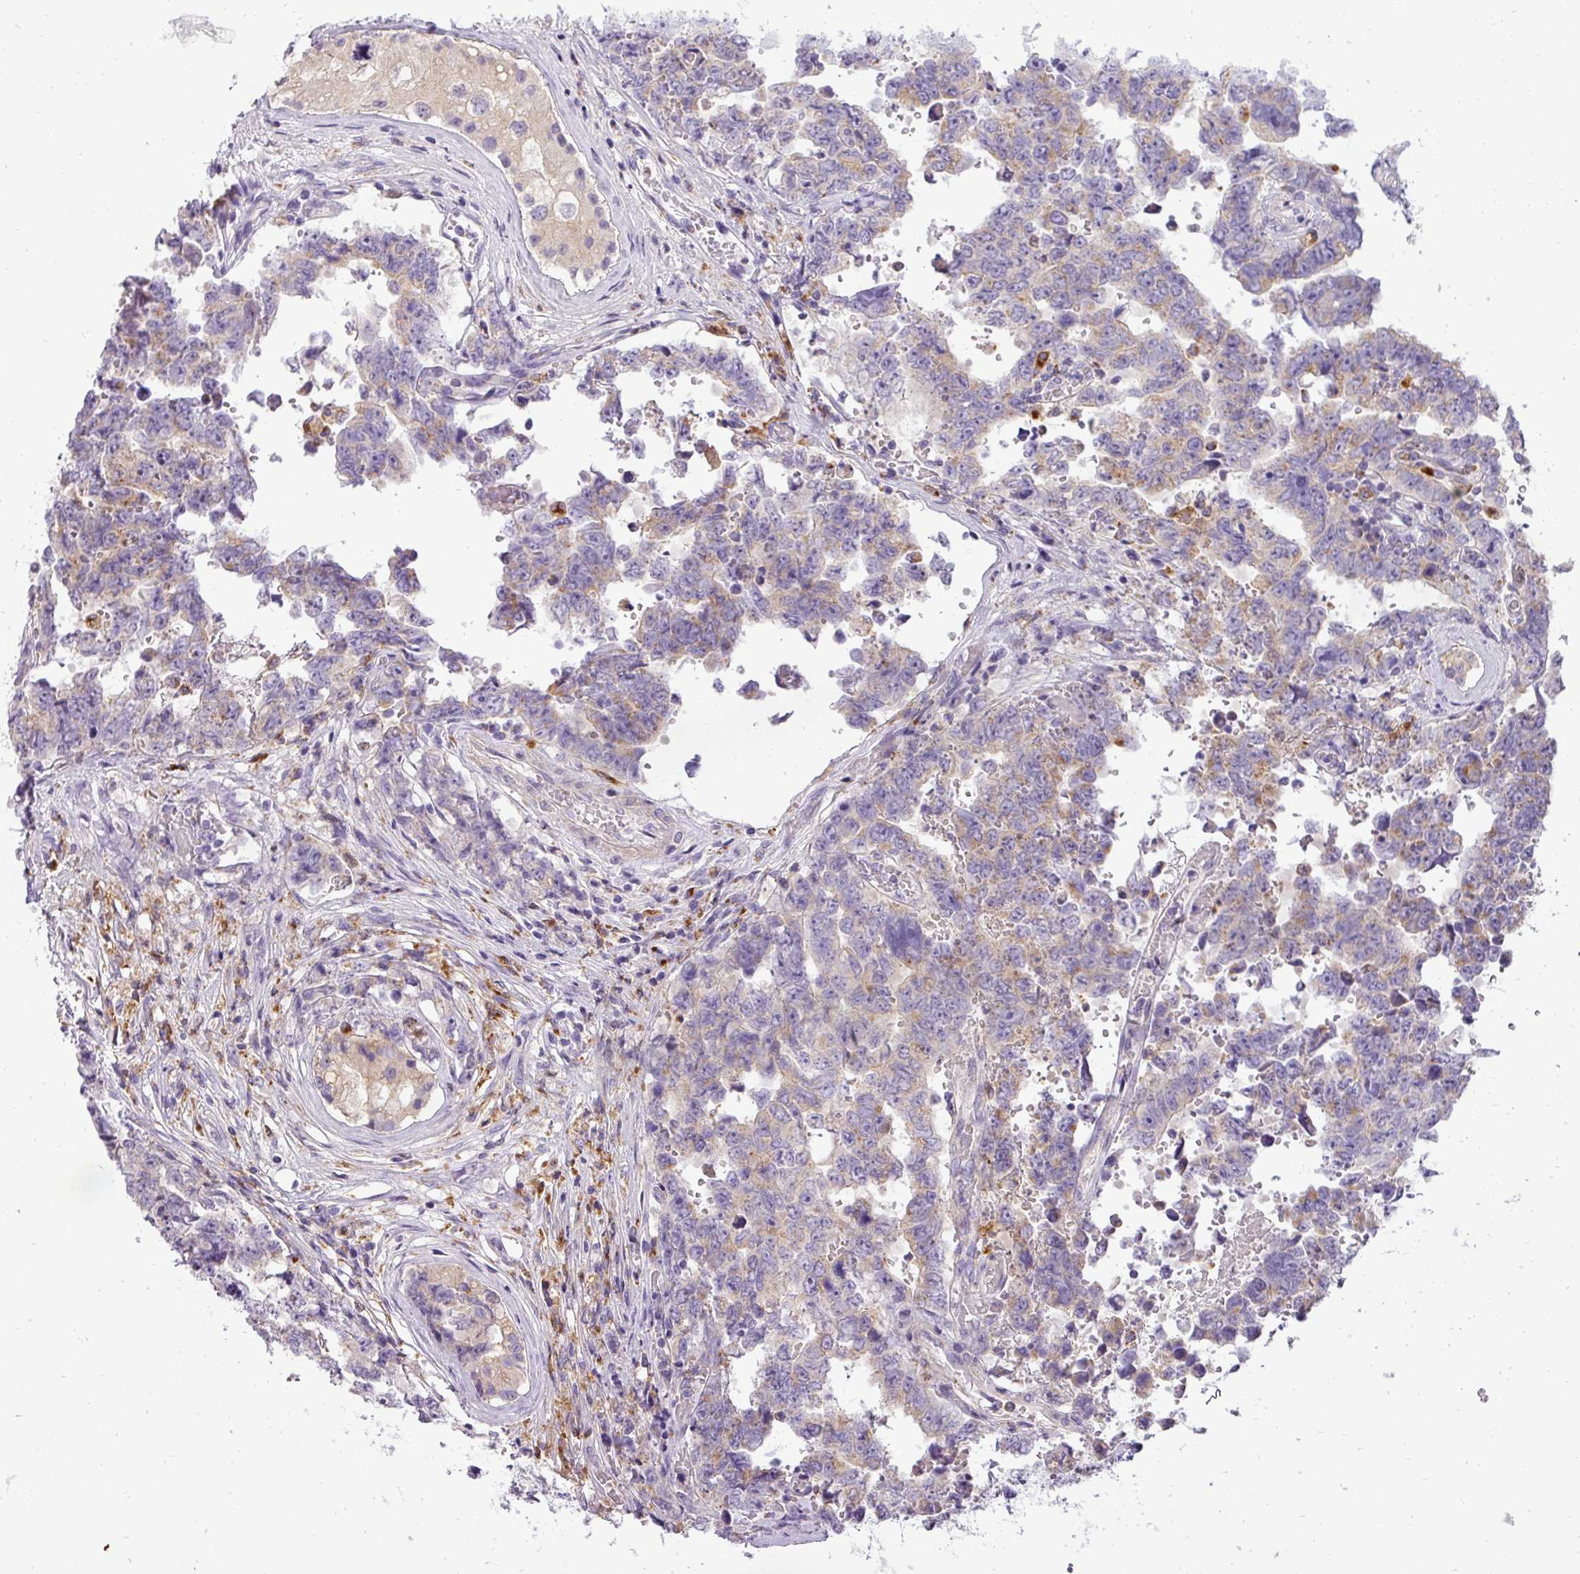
{"staining": {"intensity": "moderate", "quantity": "25%-75%", "location": "cytoplasmic/membranous"}, "tissue": "testis cancer", "cell_type": "Tumor cells", "image_type": "cancer", "snomed": [{"axis": "morphology", "description": "Normal tissue, NOS"}, {"axis": "morphology", "description": "Carcinoma, Embryonal, NOS"}, {"axis": "topography", "description": "Testis"}, {"axis": "topography", "description": "Epididymis"}], "caption": "IHC (DAB) staining of human testis cancer (embryonal carcinoma) exhibits moderate cytoplasmic/membranous protein staining in approximately 25%-75% of tumor cells.", "gene": "ATP6V1D", "patient": {"sex": "male", "age": 25}}